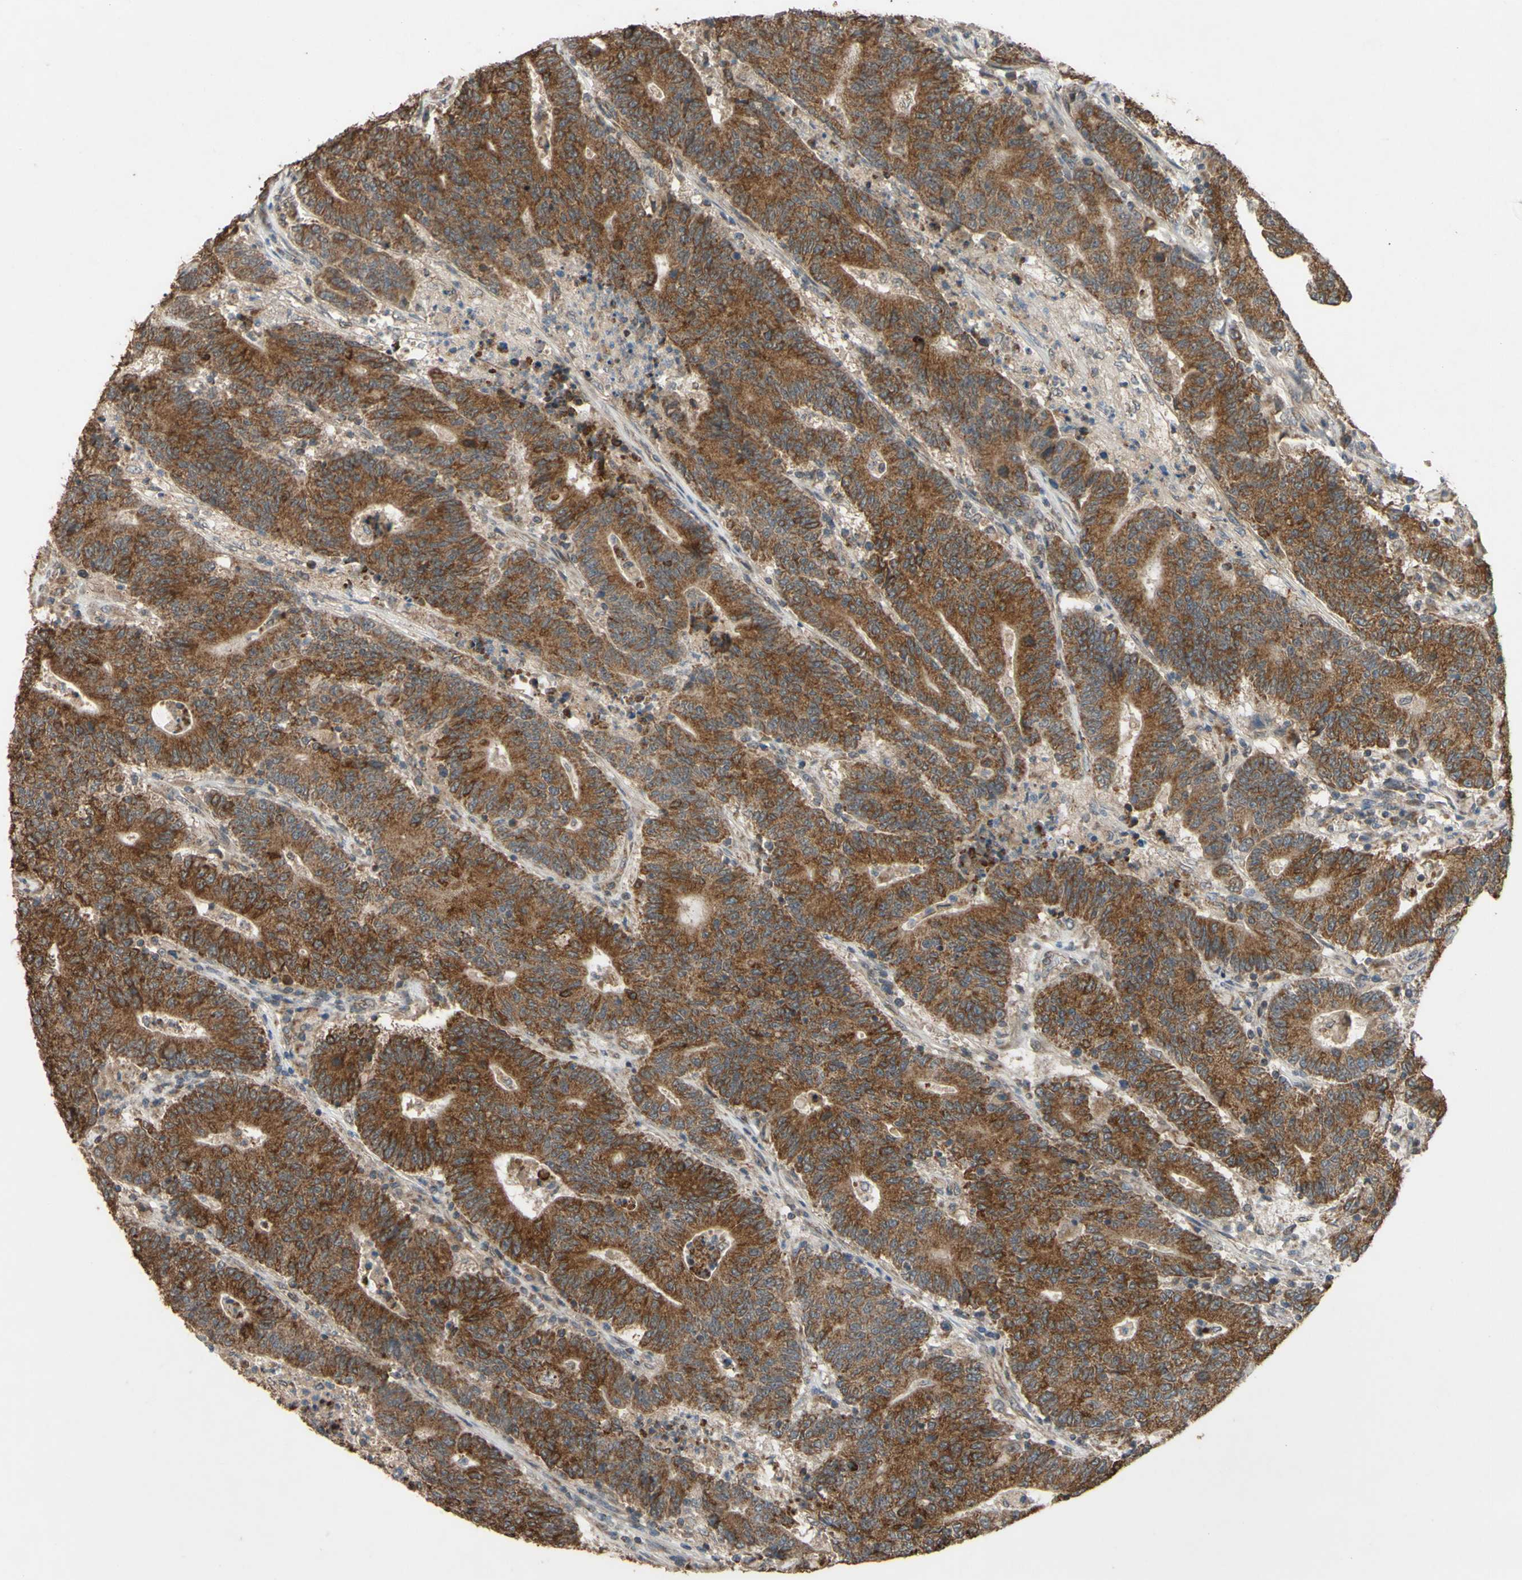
{"staining": {"intensity": "strong", "quantity": ">75%", "location": "cytoplasmic/membranous"}, "tissue": "colorectal cancer", "cell_type": "Tumor cells", "image_type": "cancer", "snomed": [{"axis": "morphology", "description": "Normal tissue, NOS"}, {"axis": "morphology", "description": "Adenocarcinoma, NOS"}, {"axis": "topography", "description": "Colon"}], "caption": "DAB (3,3'-diaminobenzidine) immunohistochemical staining of human adenocarcinoma (colorectal) demonstrates strong cytoplasmic/membranous protein positivity in about >75% of tumor cells.", "gene": "CD164", "patient": {"sex": "female", "age": 75}}